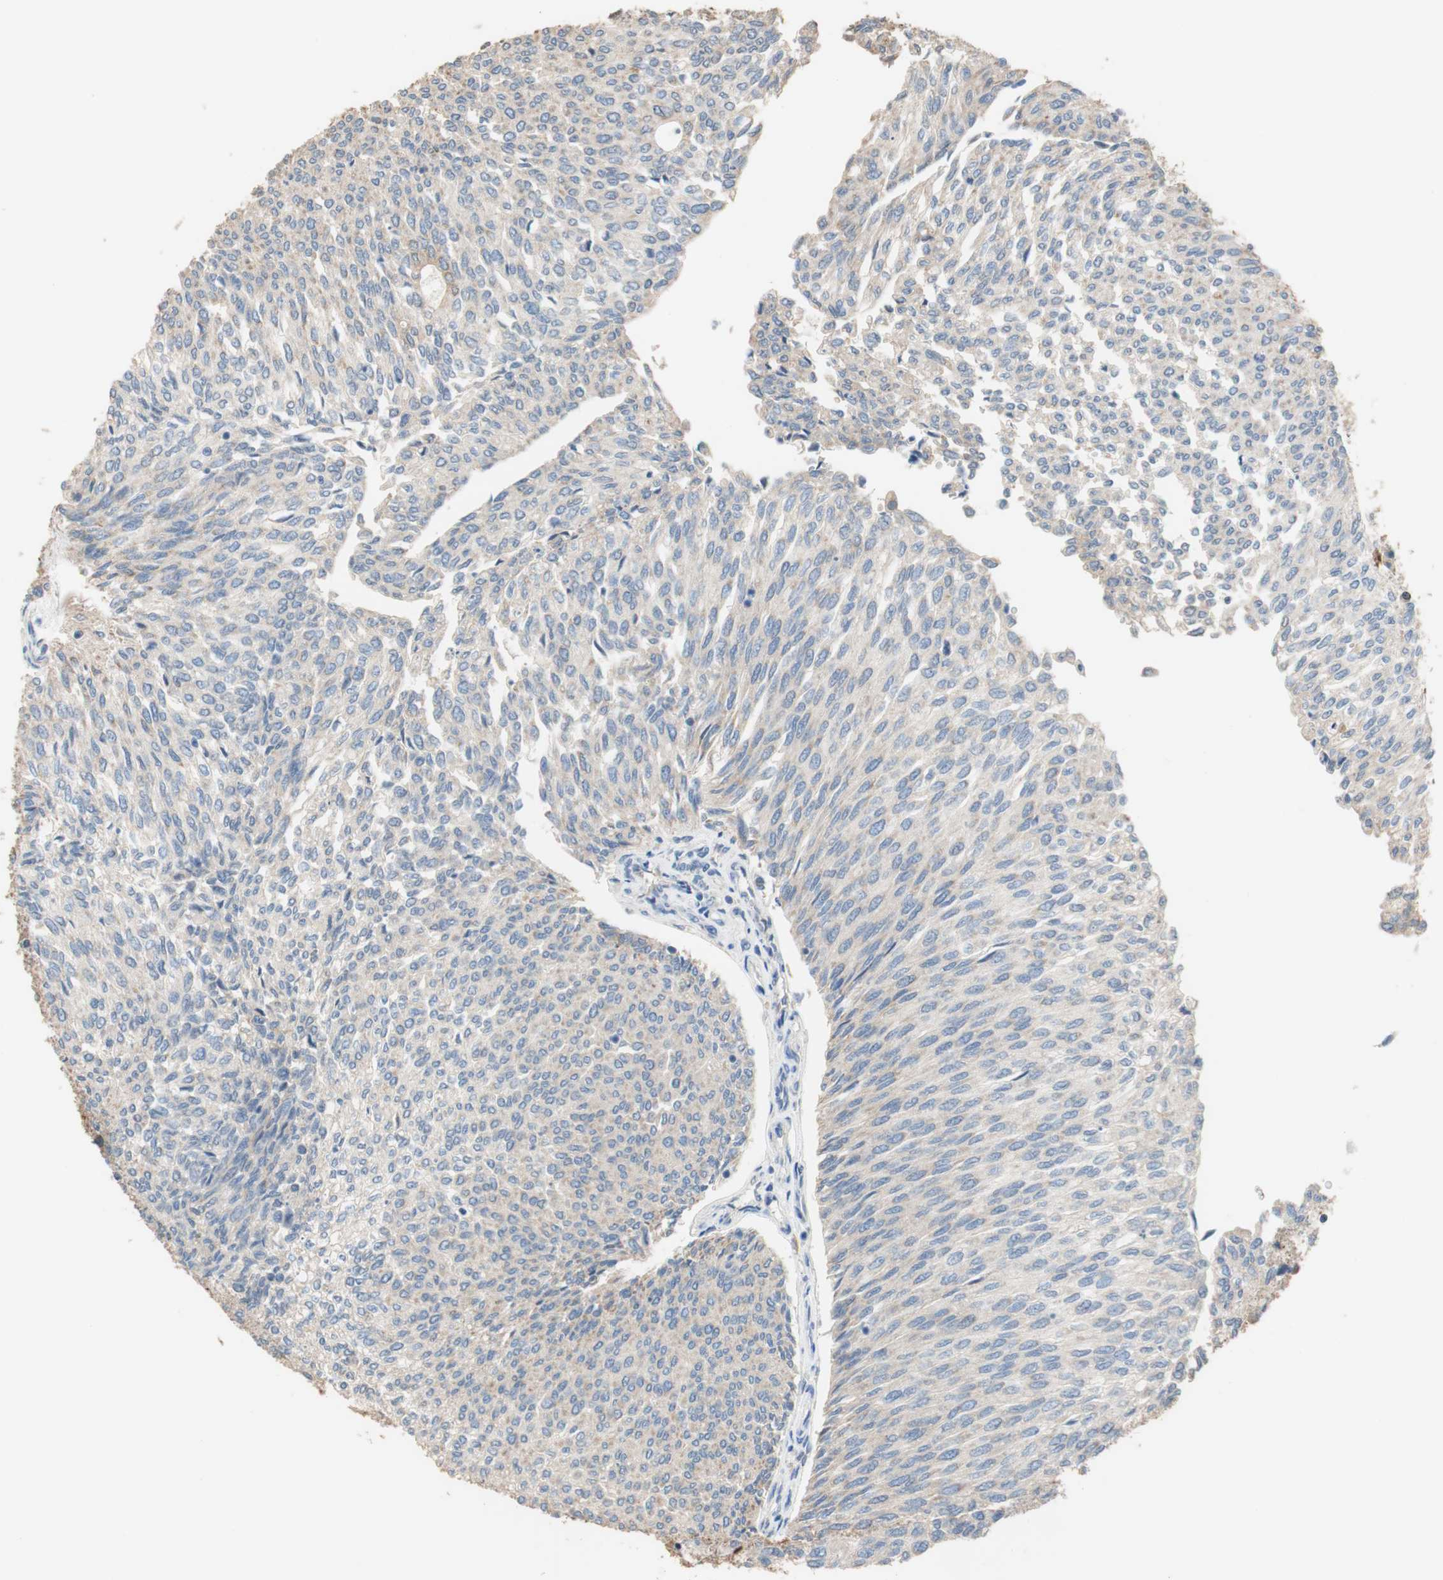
{"staining": {"intensity": "weak", "quantity": ">75%", "location": "cytoplasmic/membranous"}, "tissue": "urothelial cancer", "cell_type": "Tumor cells", "image_type": "cancer", "snomed": [{"axis": "morphology", "description": "Urothelial carcinoma, Low grade"}, {"axis": "topography", "description": "Urinary bladder"}], "caption": "Brown immunohistochemical staining in urothelial cancer demonstrates weak cytoplasmic/membranous positivity in about >75% of tumor cells. (DAB (3,3'-diaminobenzidine) IHC, brown staining for protein, blue staining for nuclei).", "gene": "ALDH1A2", "patient": {"sex": "female", "age": 79}}